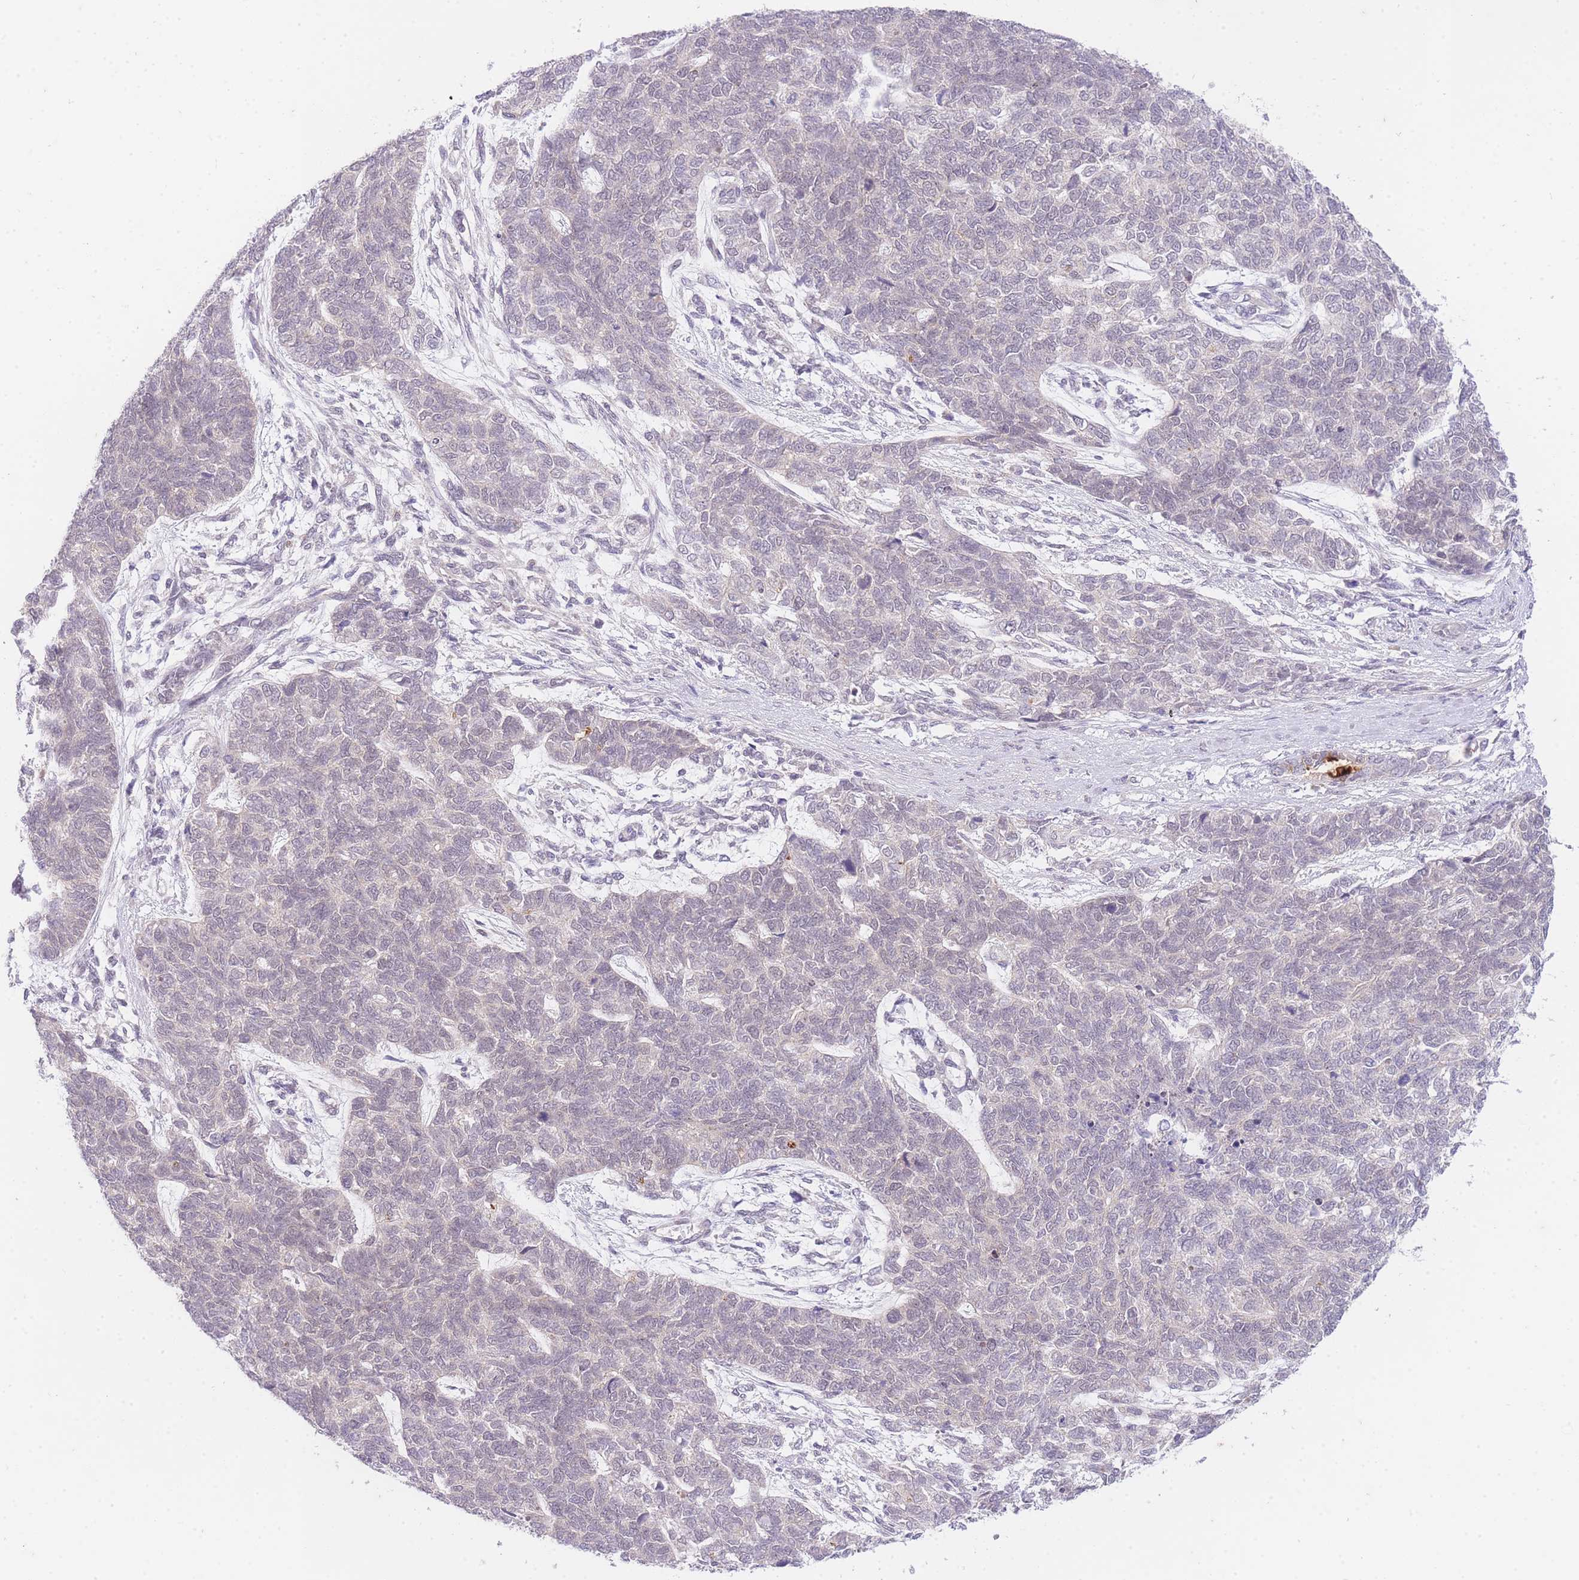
{"staining": {"intensity": "negative", "quantity": "none", "location": "none"}, "tissue": "cervical cancer", "cell_type": "Tumor cells", "image_type": "cancer", "snomed": [{"axis": "morphology", "description": "Squamous cell carcinoma, NOS"}, {"axis": "topography", "description": "Cervix"}], "caption": "Immunohistochemistry image of neoplastic tissue: cervical squamous cell carcinoma stained with DAB demonstrates no significant protein staining in tumor cells. (DAB (3,3'-diaminobenzidine) IHC visualized using brightfield microscopy, high magnification).", "gene": "SLC25A33", "patient": {"sex": "female", "age": 63}}